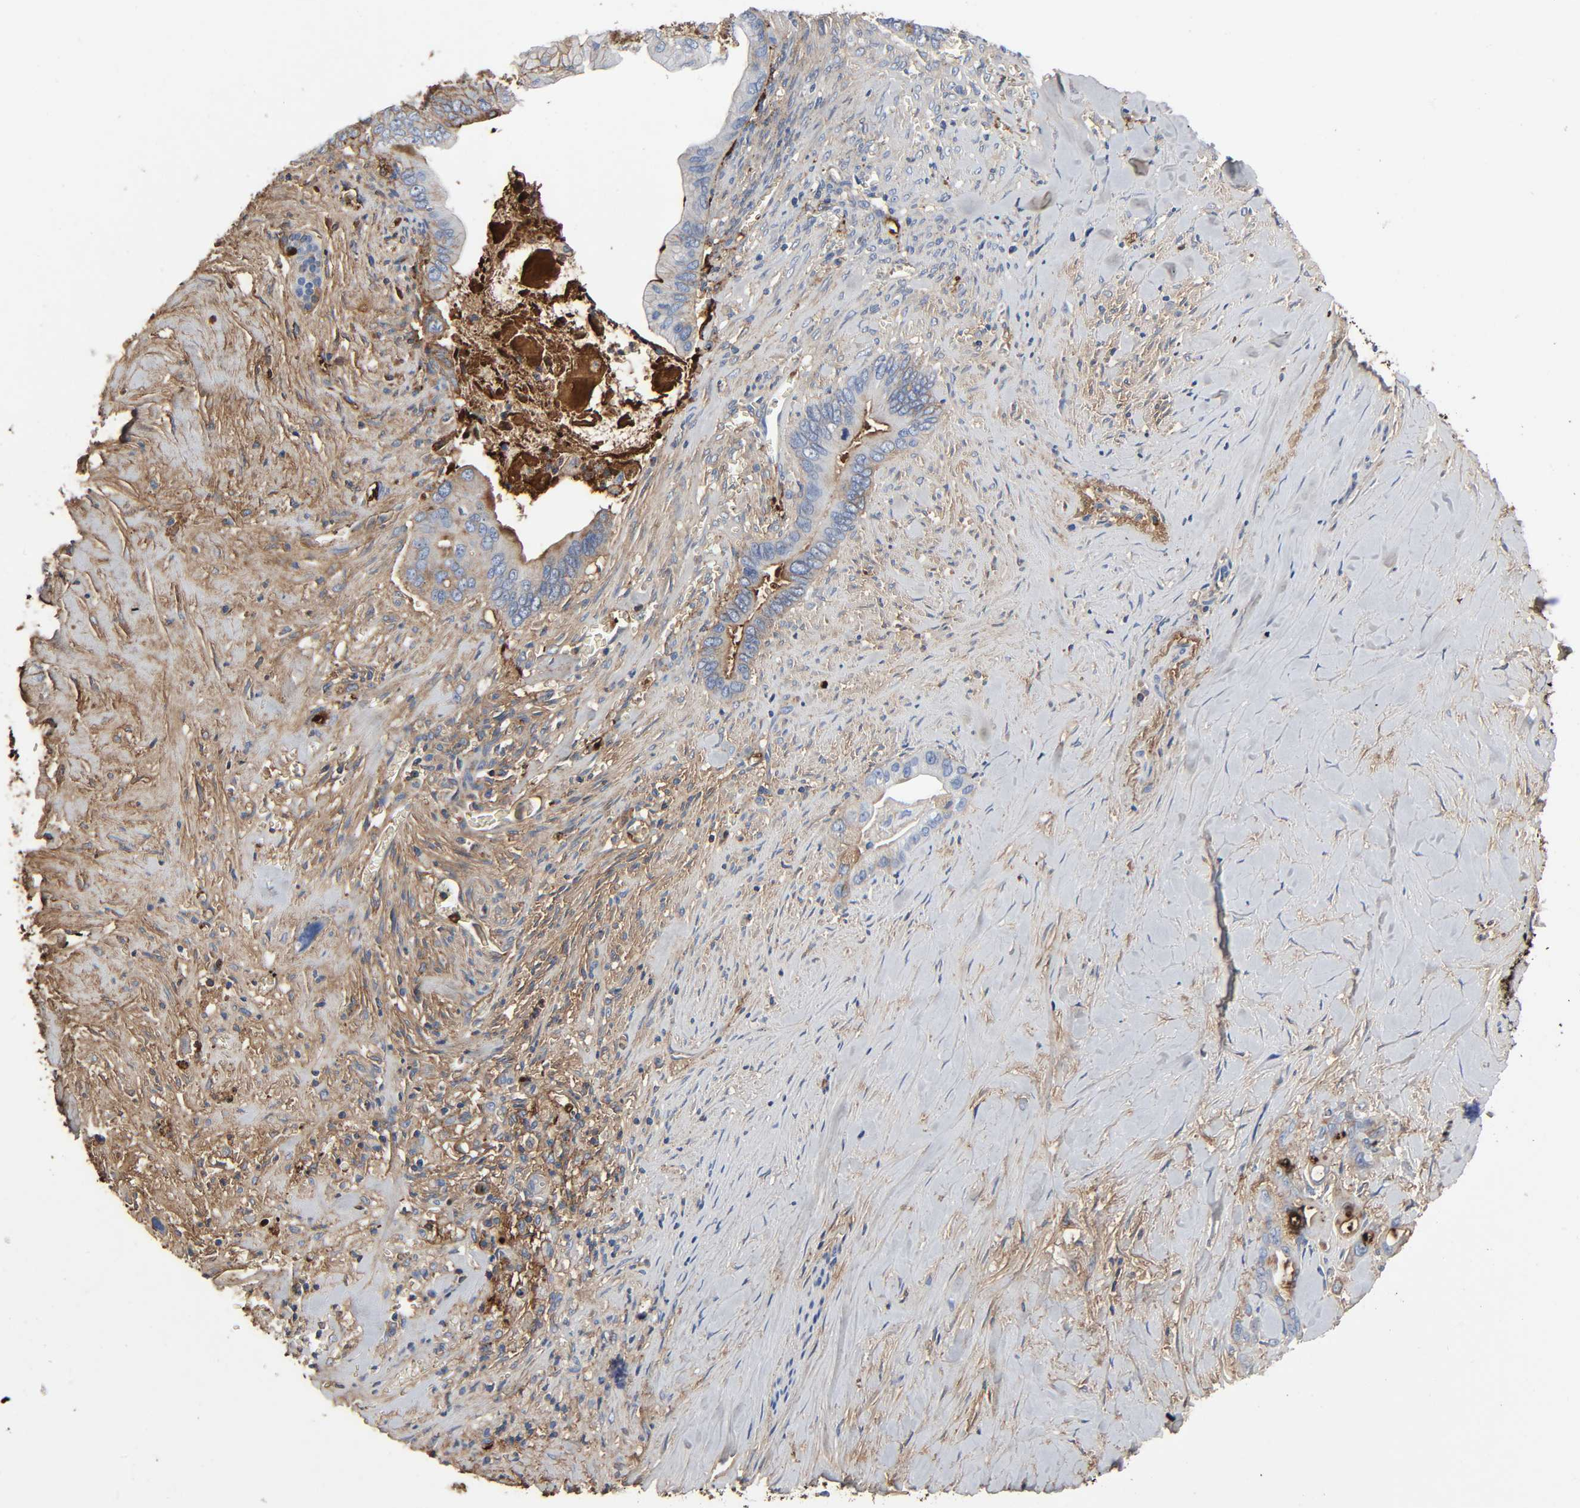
{"staining": {"intensity": "weak", "quantity": "<25%", "location": "cytoplasmic/membranous"}, "tissue": "pancreatic cancer", "cell_type": "Tumor cells", "image_type": "cancer", "snomed": [{"axis": "morphology", "description": "Adenocarcinoma, NOS"}, {"axis": "topography", "description": "Pancreas"}], "caption": "The photomicrograph displays no significant positivity in tumor cells of adenocarcinoma (pancreatic). (Stains: DAB immunohistochemistry with hematoxylin counter stain, Microscopy: brightfield microscopy at high magnification).", "gene": "C3", "patient": {"sex": "male", "age": 59}}